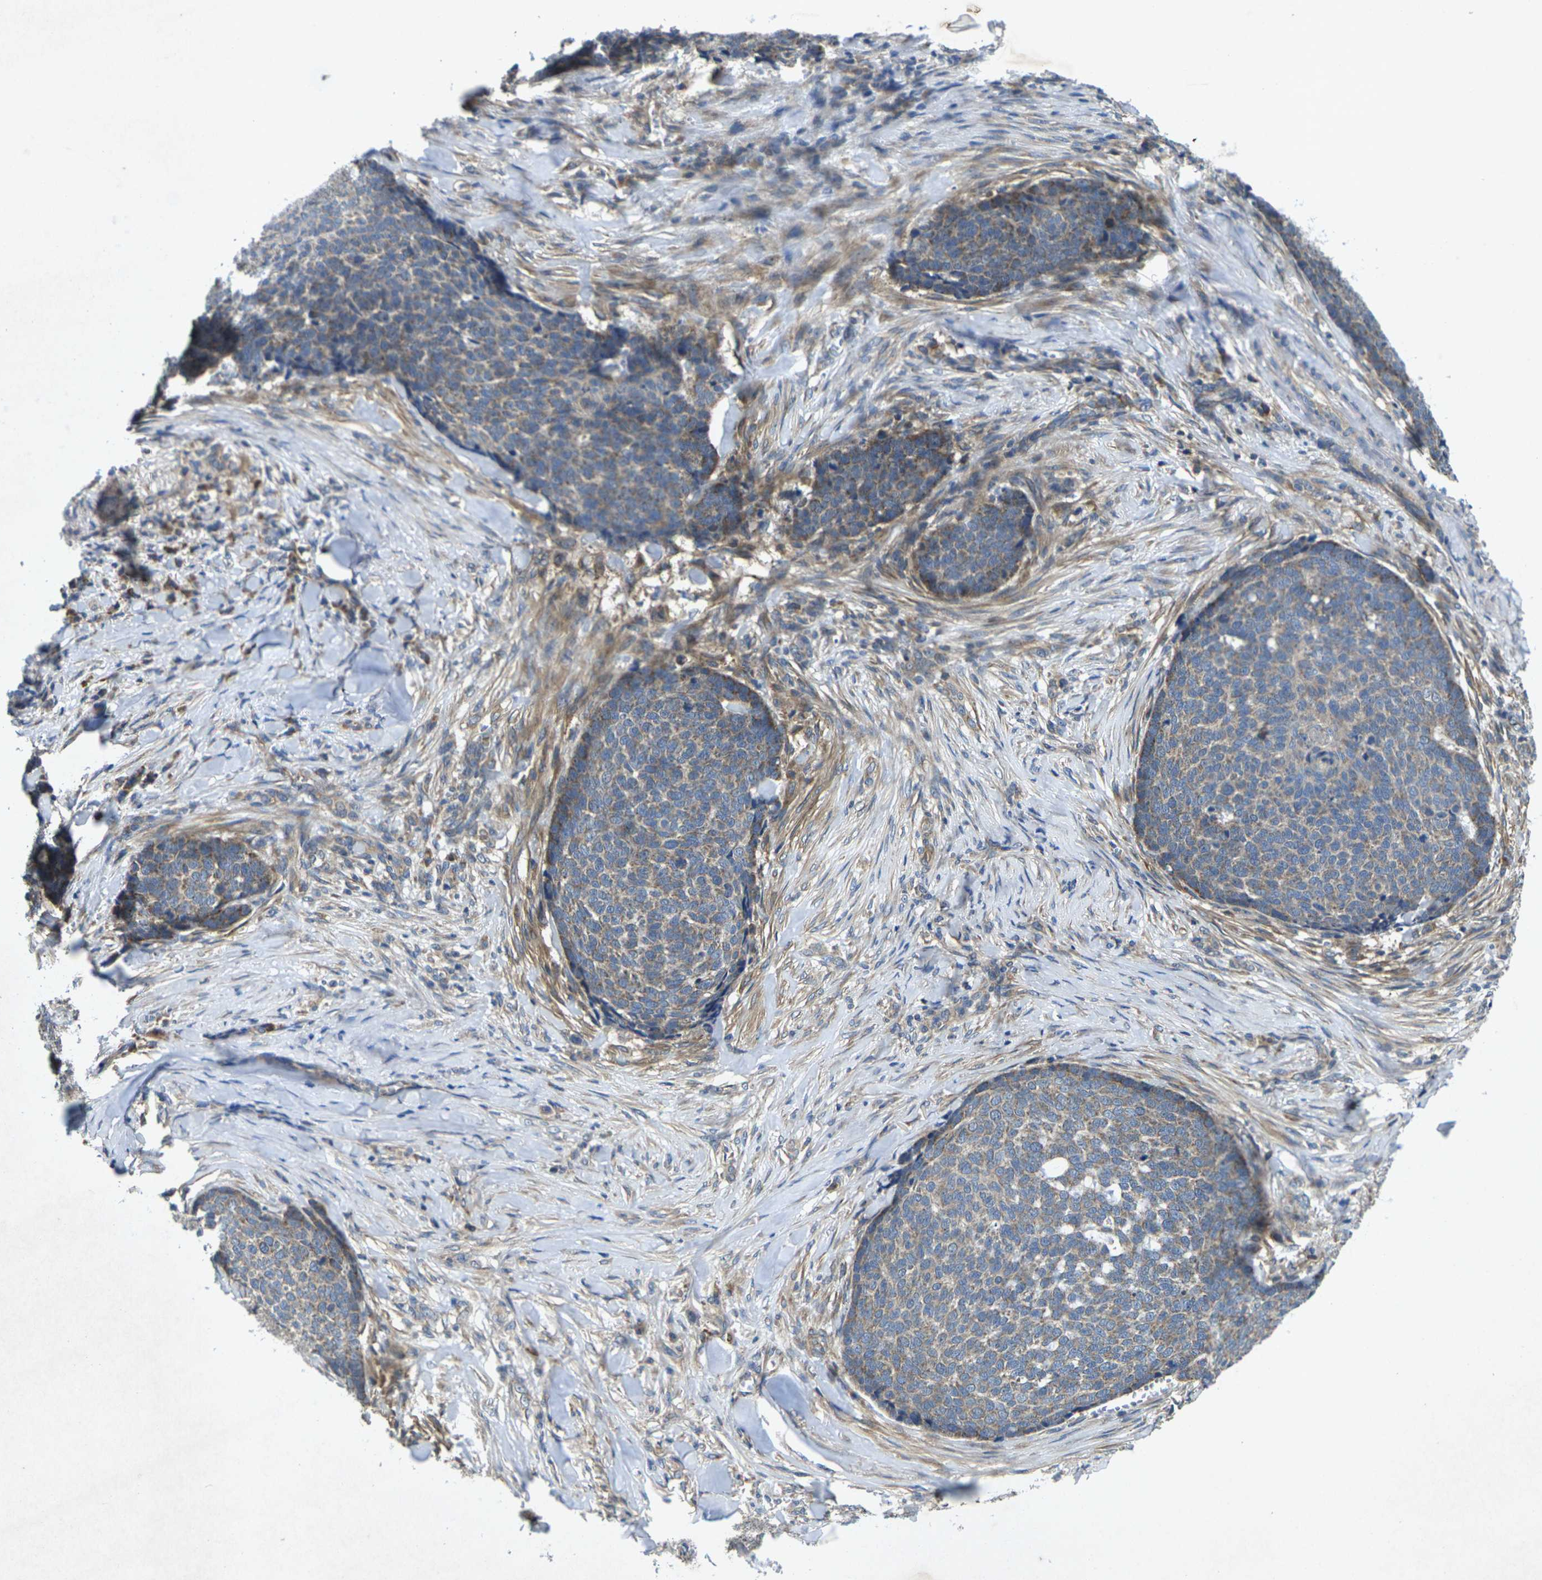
{"staining": {"intensity": "moderate", "quantity": "25%-75%", "location": "cytoplasmic/membranous"}, "tissue": "skin cancer", "cell_type": "Tumor cells", "image_type": "cancer", "snomed": [{"axis": "morphology", "description": "Basal cell carcinoma"}, {"axis": "topography", "description": "Skin"}], "caption": "Immunohistochemistry image of human skin cancer (basal cell carcinoma) stained for a protein (brown), which reveals medium levels of moderate cytoplasmic/membranous expression in approximately 25%-75% of tumor cells.", "gene": "KIF1B", "patient": {"sex": "male", "age": 84}}